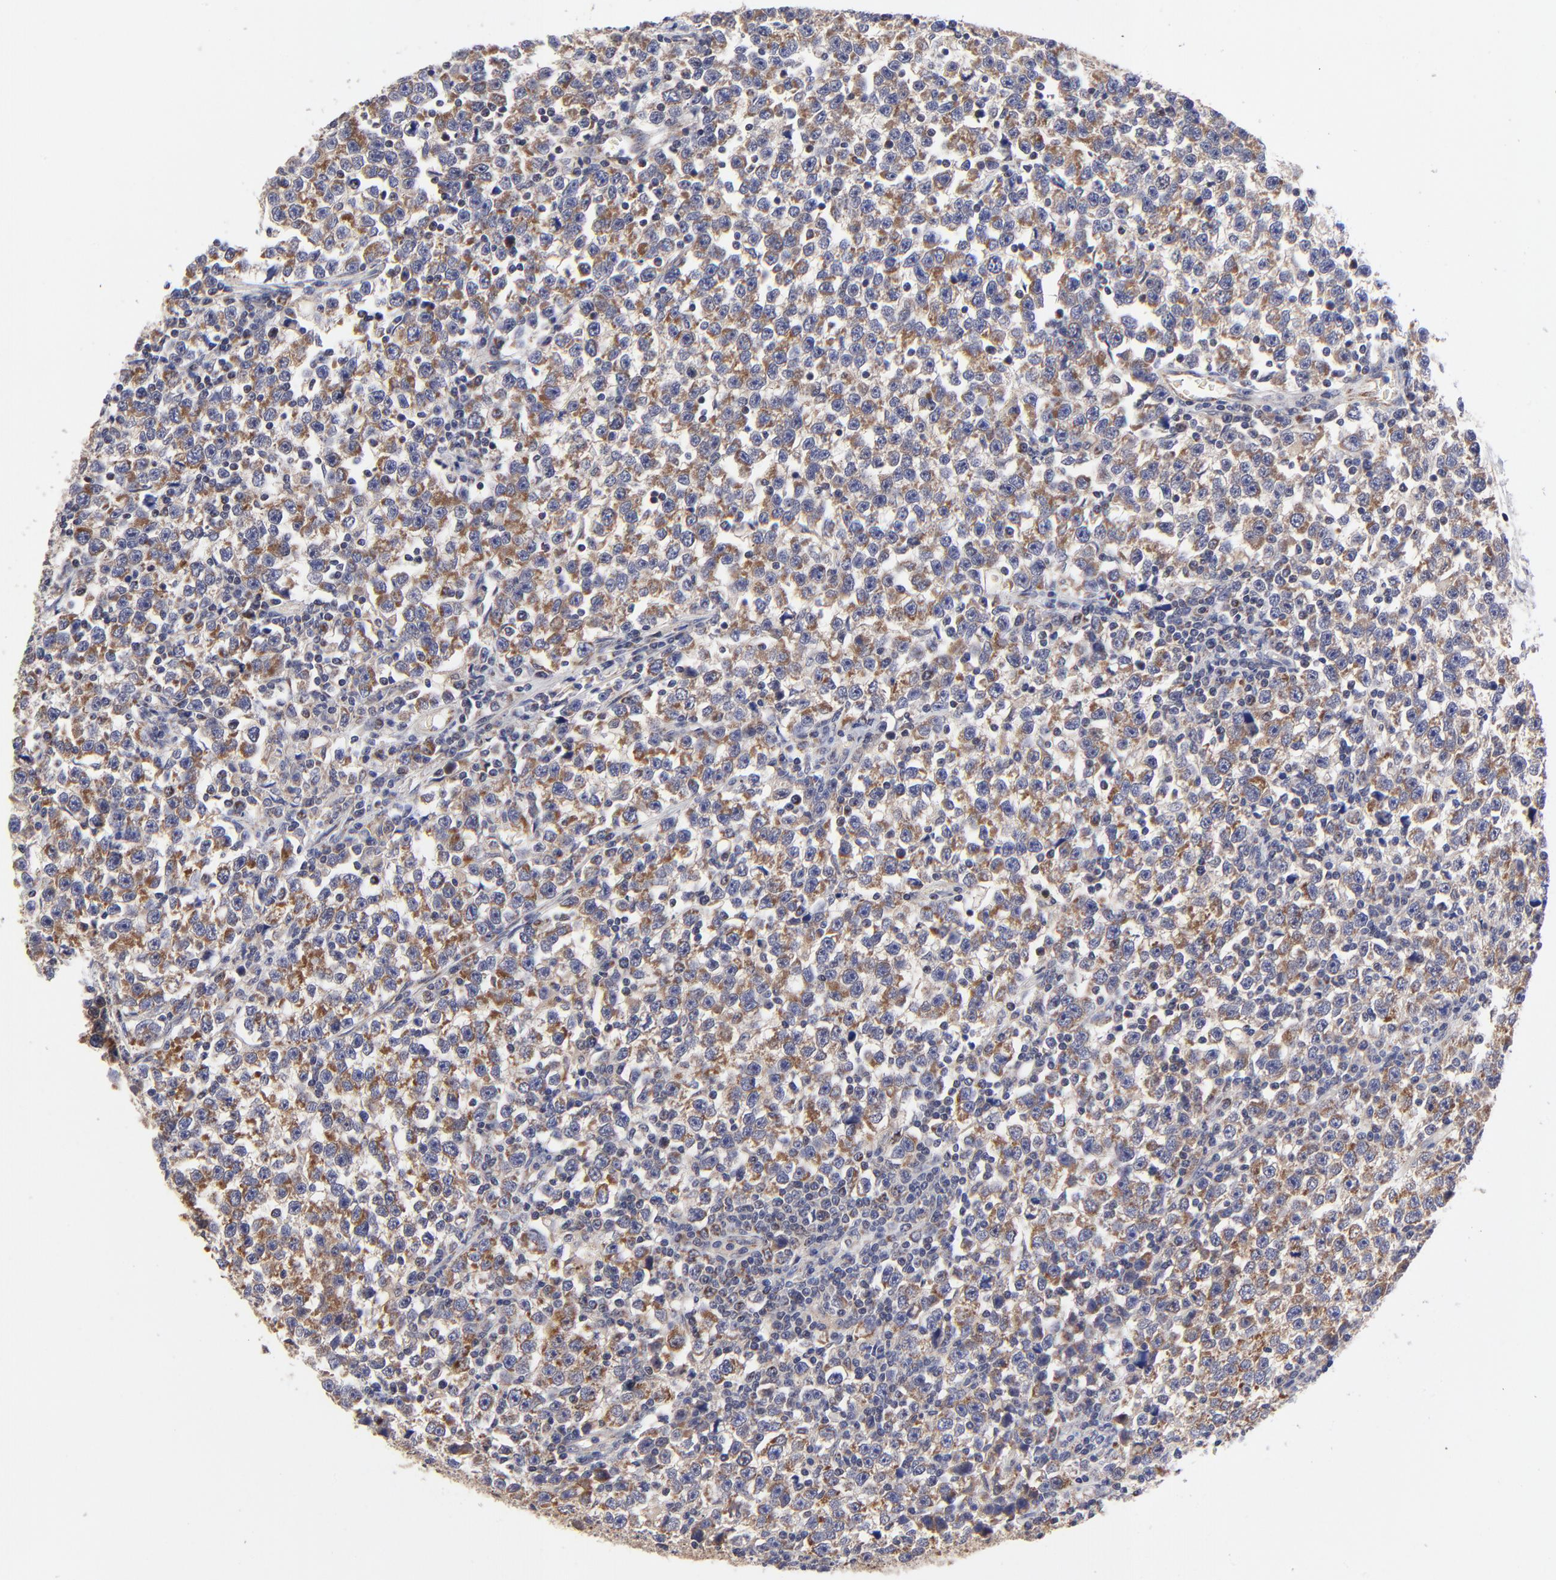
{"staining": {"intensity": "moderate", "quantity": "25%-75%", "location": "cytoplasmic/membranous"}, "tissue": "testis cancer", "cell_type": "Tumor cells", "image_type": "cancer", "snomed": [{"axis": "morphology", "description": "Seminoma, NOS"}, {"axis": "topography", "description": "Testis"}], "caption": "Testis seminoma stained for a protein reveals moderate cytoplasmic/membranous positivity in tumor cells. Nuclei are stained in blue.", "gene": "FBXL12", "patient": {"sex": "male", "age": 43}}